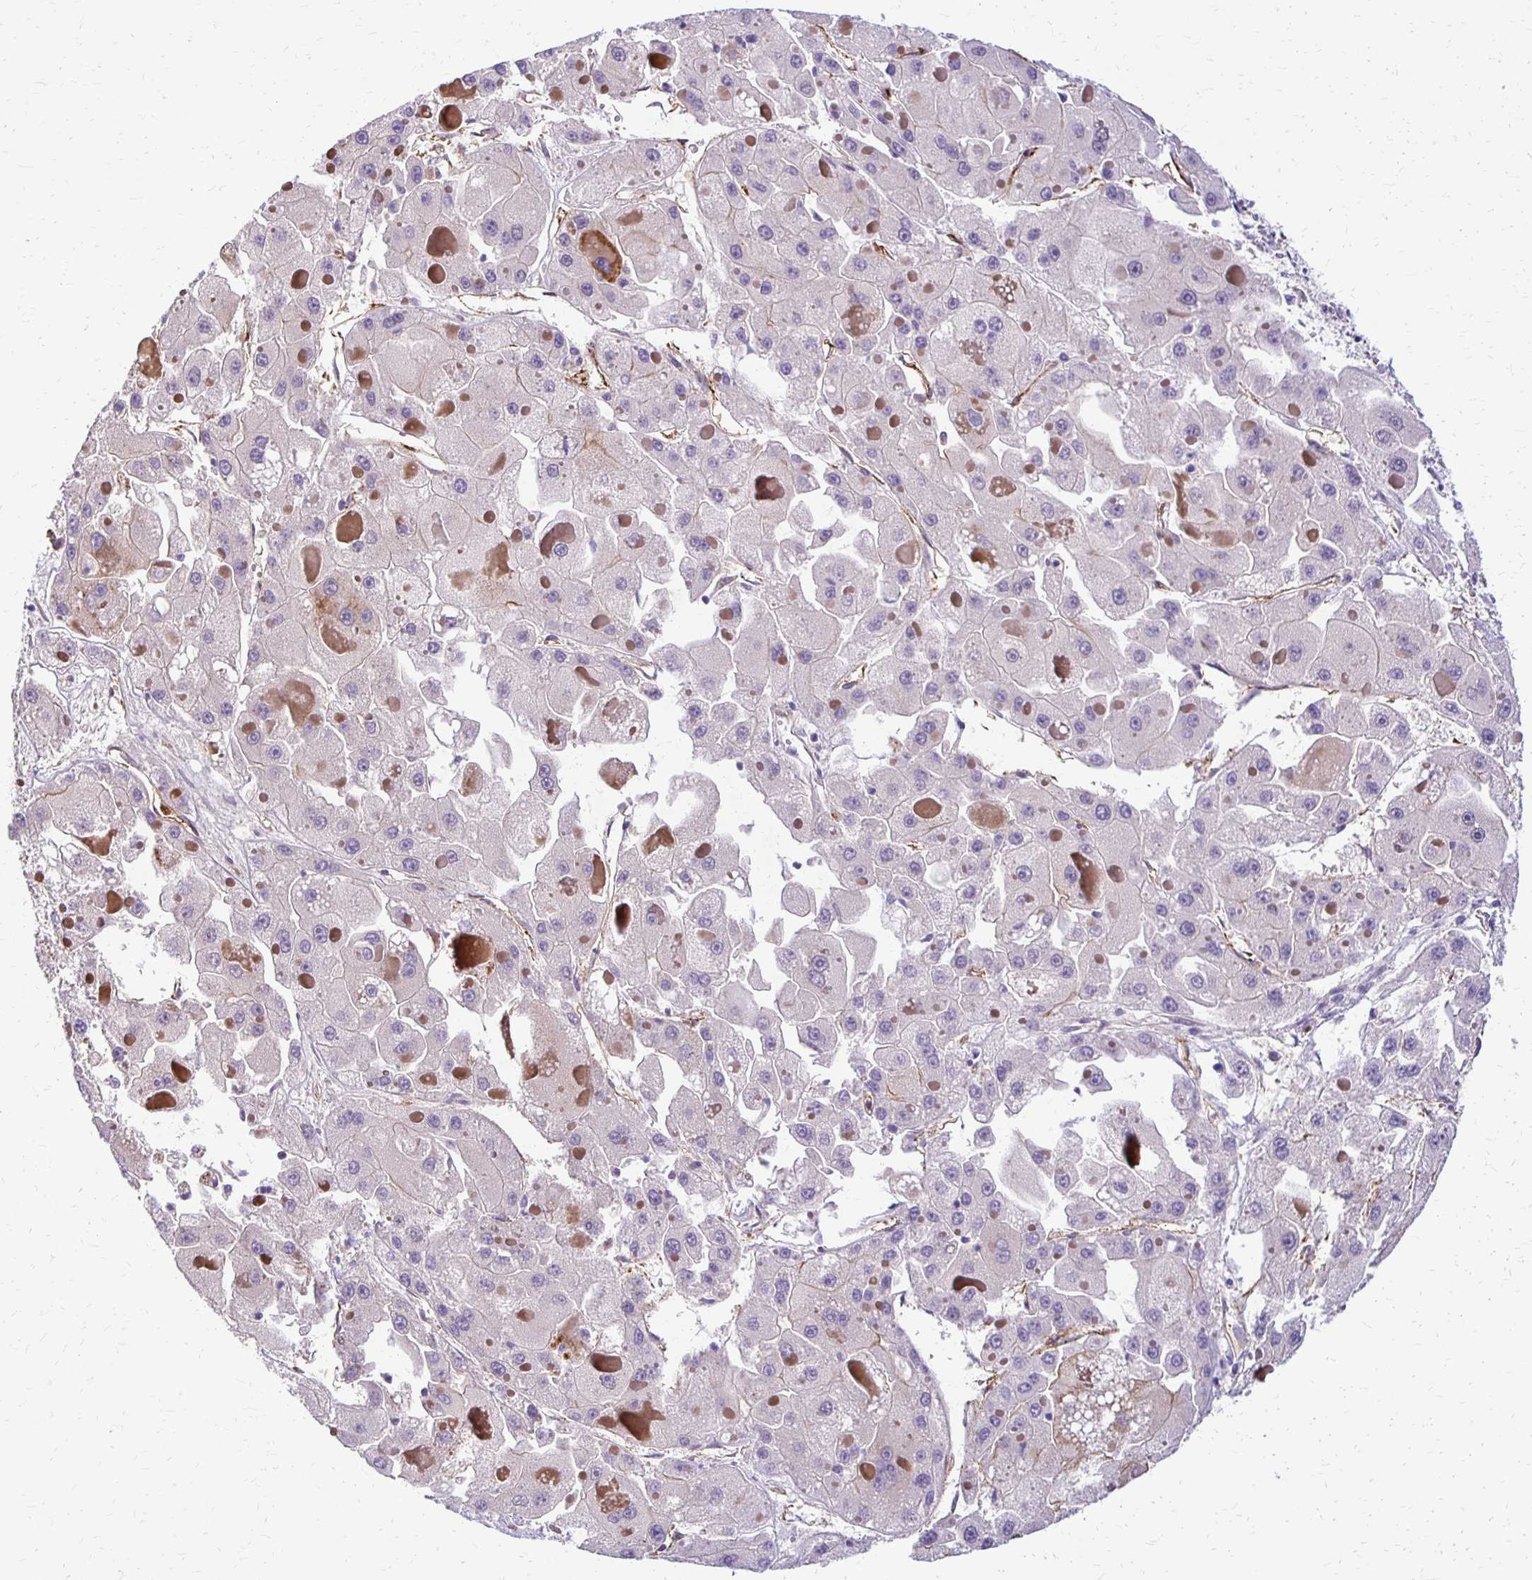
{"staining": {"intensity": "negative", "quantity": "none", "location": "none"}, "tissue": "liver cancer", "cell_type": "Tumor cells", "image_type": "cancer", "snomed": [{"axis": "morphology", "description": "Carcinoma, Hepatocellular, NOS"}, {"axis": "topography", "description": "Liver"}], "caption": "High magnification brightfield microscopy of liver cancer stained with DAB (brown) and counterstained with hematoxylin (blue): tumor cells show no significant expression.", "gene": "TTYH1", "patient": {"sex": "female", "age": 73}}